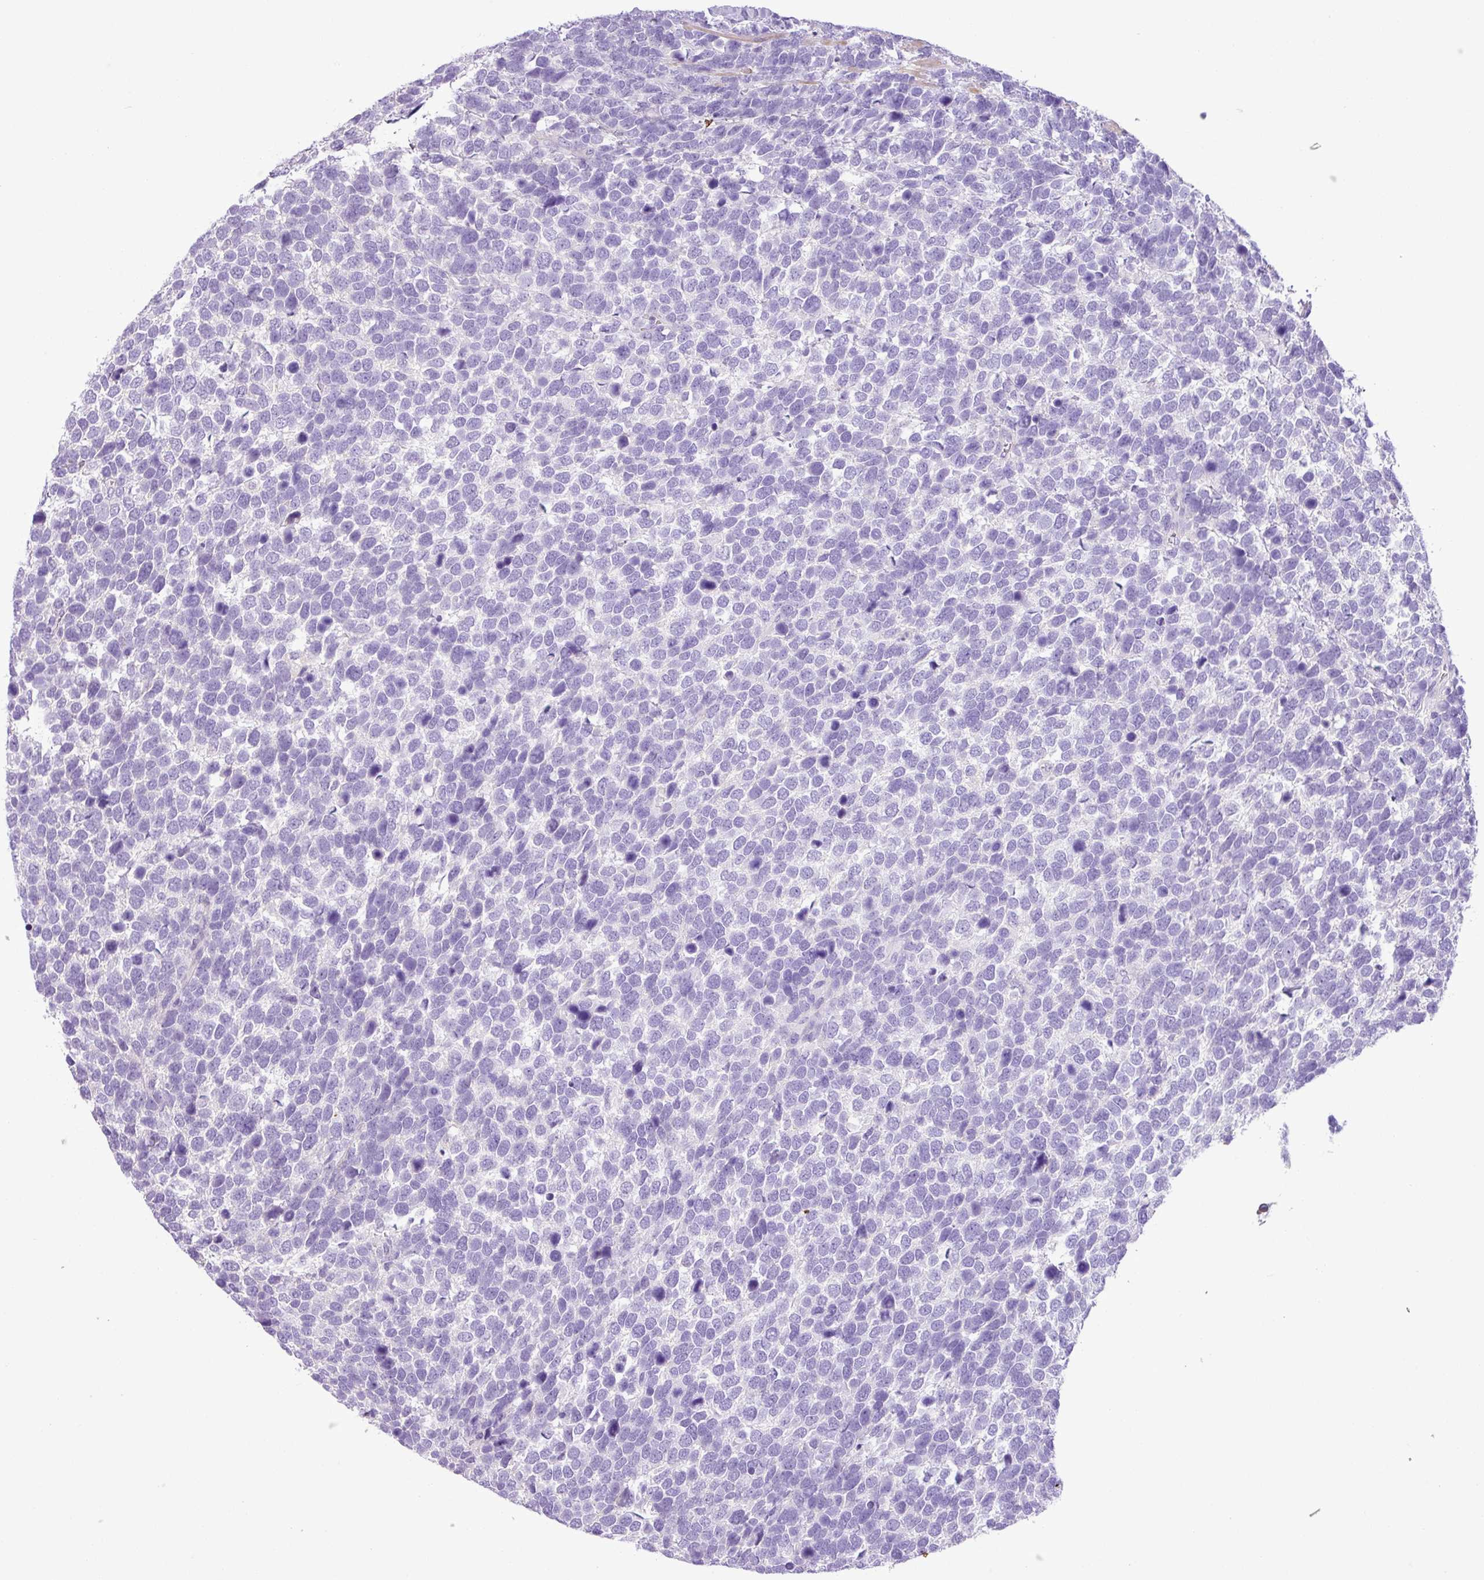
{"staining": {"intensity": "negative", "quantity": "none", "location": "none"}, "tissue": "urothelial cancer", "cell_type": "Tumor cells", "image_type": "cancer", "snomed": [{"axis": "morphology", "description": "Urothelial carcinoma, High grade"}, {"axis": "topography", "description": "Urinary bladder"}], "caption": "DAB (3,3'-diaminobenzidine) immunohistochemical staining of urothelial cancer reveals no significant expression in tumor cells. Brightfield microscopy of immunohistochemistry (IHC) stained with DAB (3,3'-diaminobenzidine) (brown) and hematoxylin (blue), captured at high magnification.", "gene": "ZNF334", "patient": {"sex": "female", "age": 82}}